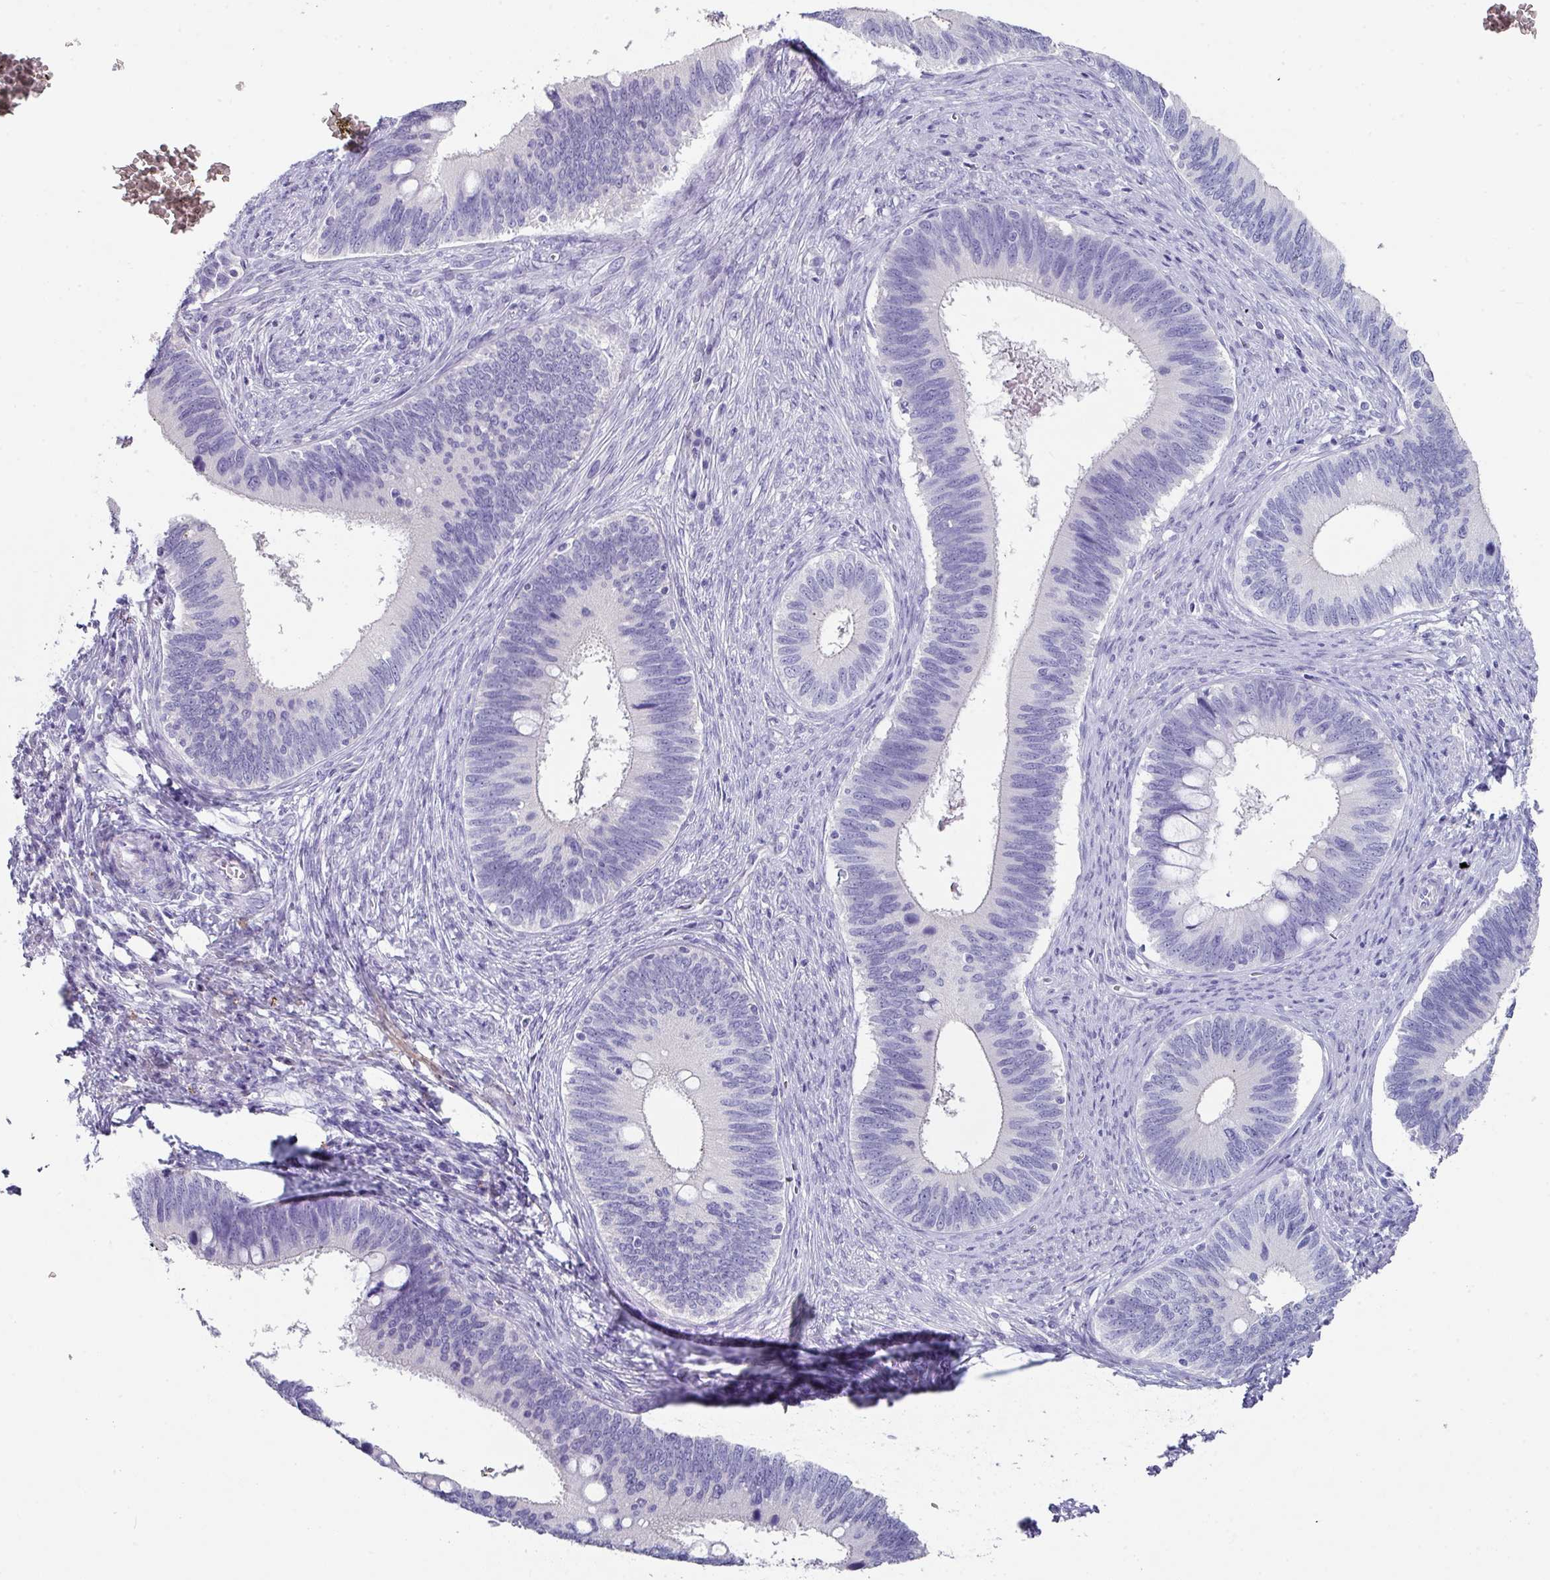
{"staining": {"intensity": "negative", "quantity": "none", "location": "none"}, "tissue": "cervical cancer", "cell_type": "Tumor cells", "image_type": "cancer", "snomed": [{"axis": "morphology", "description": "Adenocarcinoma, NOS"}, {"axis": "topography", "description": "Cervix"}], "caption": "Immunohistochemistry photomicrograph of cervical cancer stained for a protein (brown), which shows no expression in tumor cells.", "gene": "PEX10", "patient": {"sex": "female", "age": 42}}